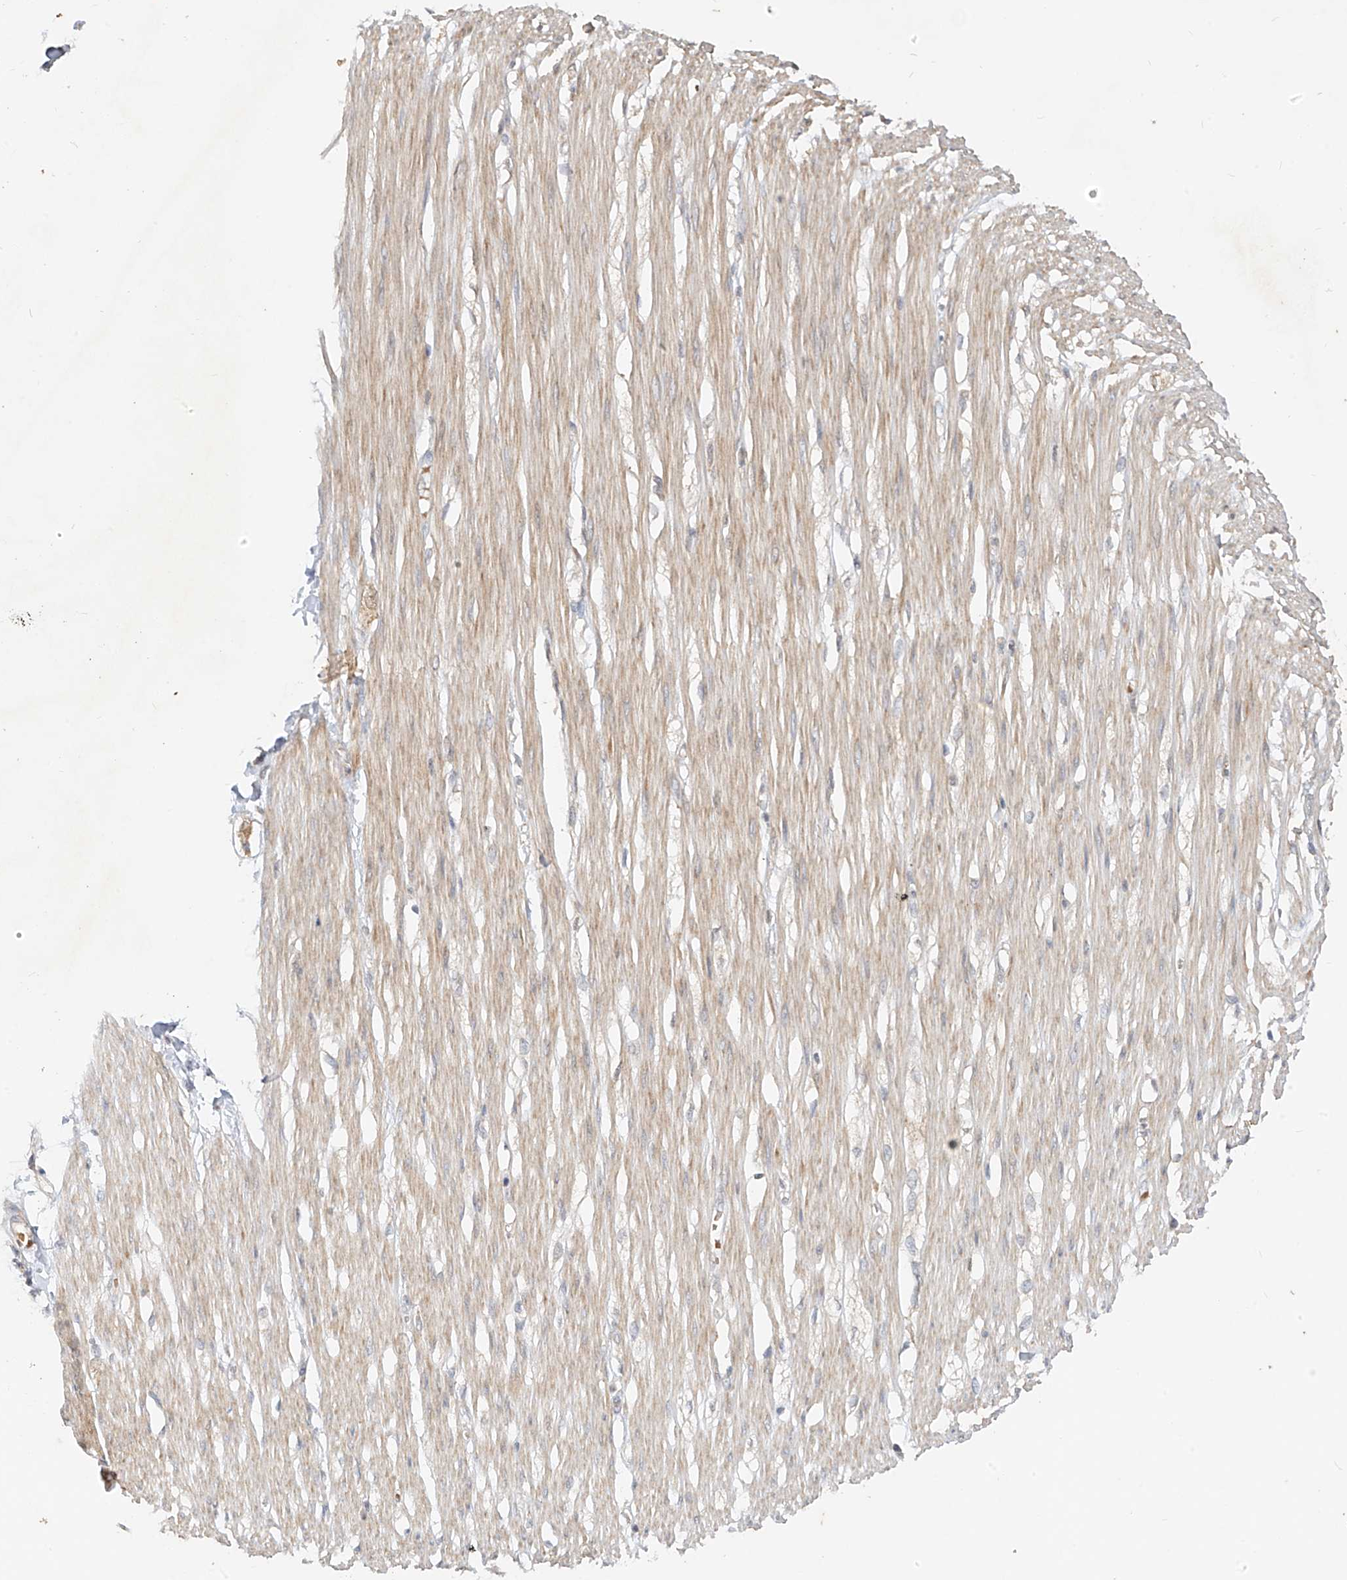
{"staining": {"intensity": "moderate", "quantity": "25%-75%", "location": "cytoplasmic/membranous"}, "tissue": "smooth muscle", "cell_type": "Smooth muscle cells", "image_type": "normal", "snomed": [{"axis": "morphology", "description": "Normal tissue, NOS"}, {"axis": "morphology", "description": "Adenocarcinoma, NOS"}, {"axis": "topography", "description": "Colon"}, {"axis": "topography", "description": "Peripheral nerve tissue"}], "caption": "Normal smooth muscle was stained to show a protein in brown. There is medium levels of moderate cytoplasmic/membranous expression in about 25%-75% of smooth muscle cells. (DAB IHC, brown staining for protein, blue staining for nuclei).", "gene": "MTUS2", "patient": {"sex": "male", "age": 14}}